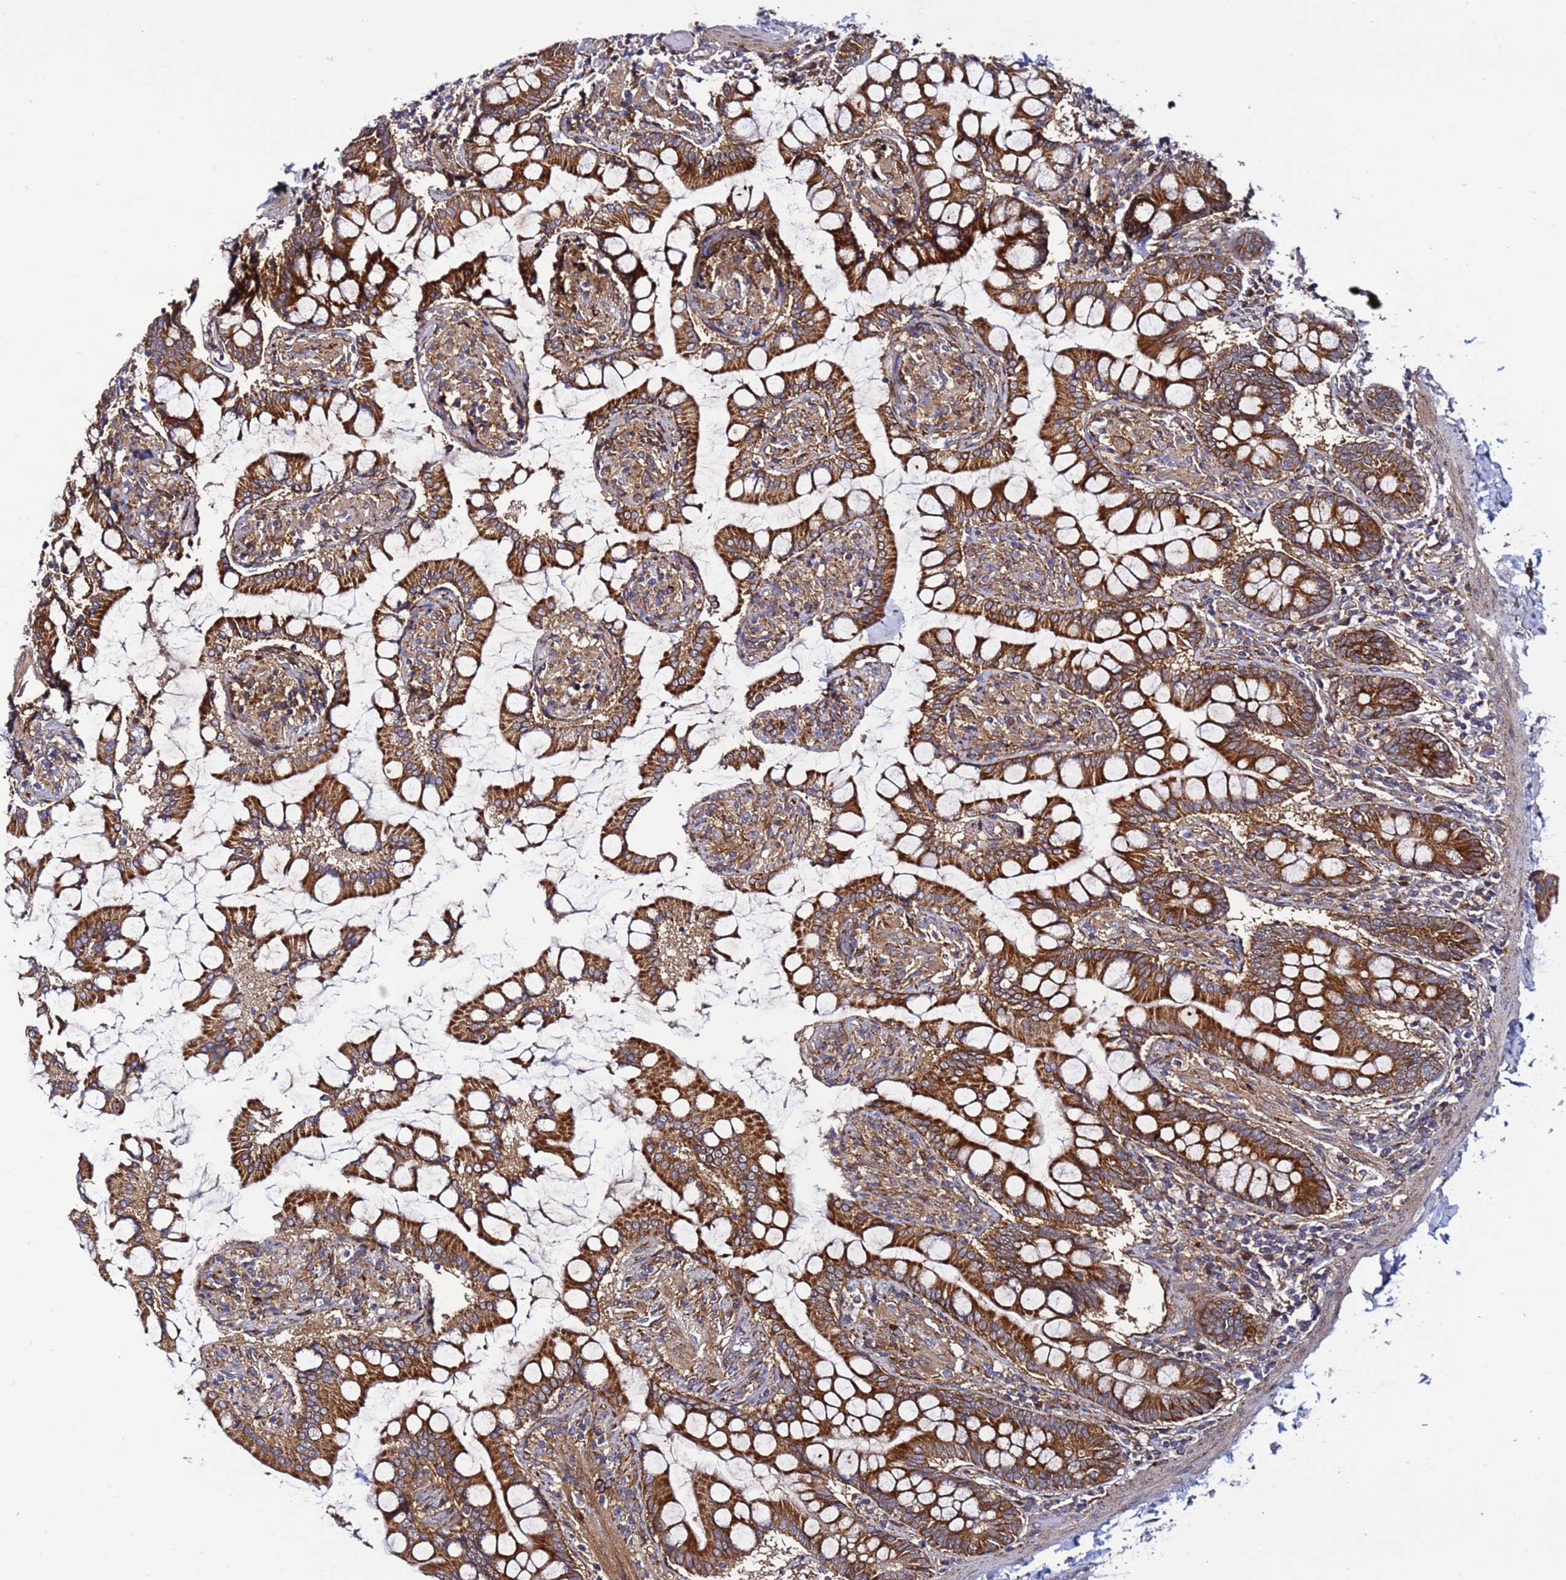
{"staining": {"intensity": "strong", "quantity": ">75%", "location": "cytoplasmic/membranous"}, "tissue": "small intestine", "cell_type": "Glandular cells", "image_type": "normal", "snomed": [{"axis": "morphology", "description": "Normal tissue, NOS"}, {"axis": "topography", "description": "Small intestine"}], "caption": "Immunohistochemical staining of unremarkable small intestine displays strong cytoplasmic/membranous protein expression in approximately >75% of glandular cells.", "gene": "TMEM176B", "patient": {"sex": "male", "age": 41}}